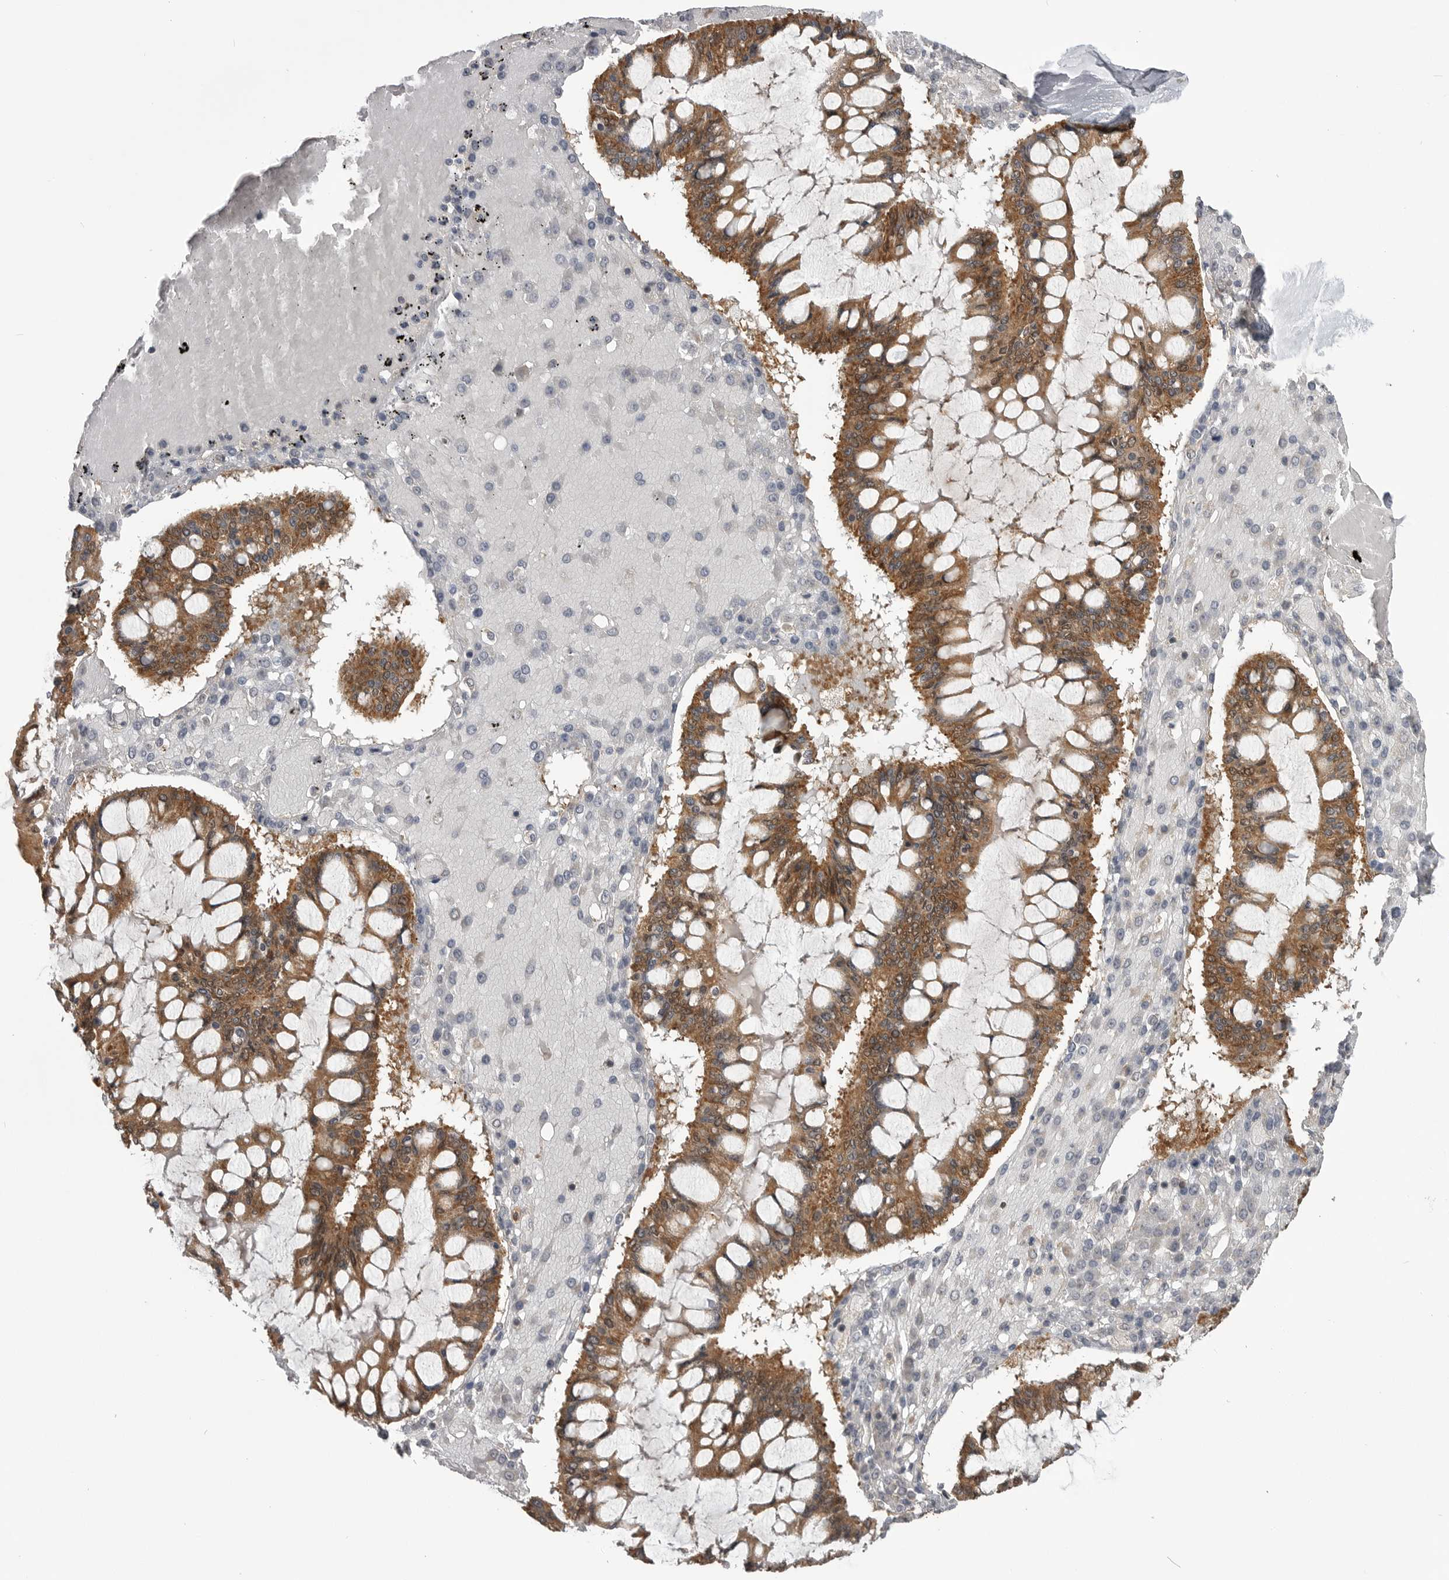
{"staining": {"intensity": "moderate", "quantity": ">75%", "location": "cytoplasmic/membranous,nuclear"}, "tissue": "ovarian cancer", "cell_type": "Tumor cells", "image_type": "cancer", "snomed": [{"axis": "morphology", "description": "Cystadenocarcinoma, mucinous, NOS"}, {"axis": "topography", "description": "Ovary"}], "caption": "DAB immunohistochemical staining of human ovarian cancer shows moderate cytoplasmic/membranous and nuclear protein staining in approximately >75% of tumor cells.", "gene": "MAPK13", "patient": {"sex": "female", "age": 73}}